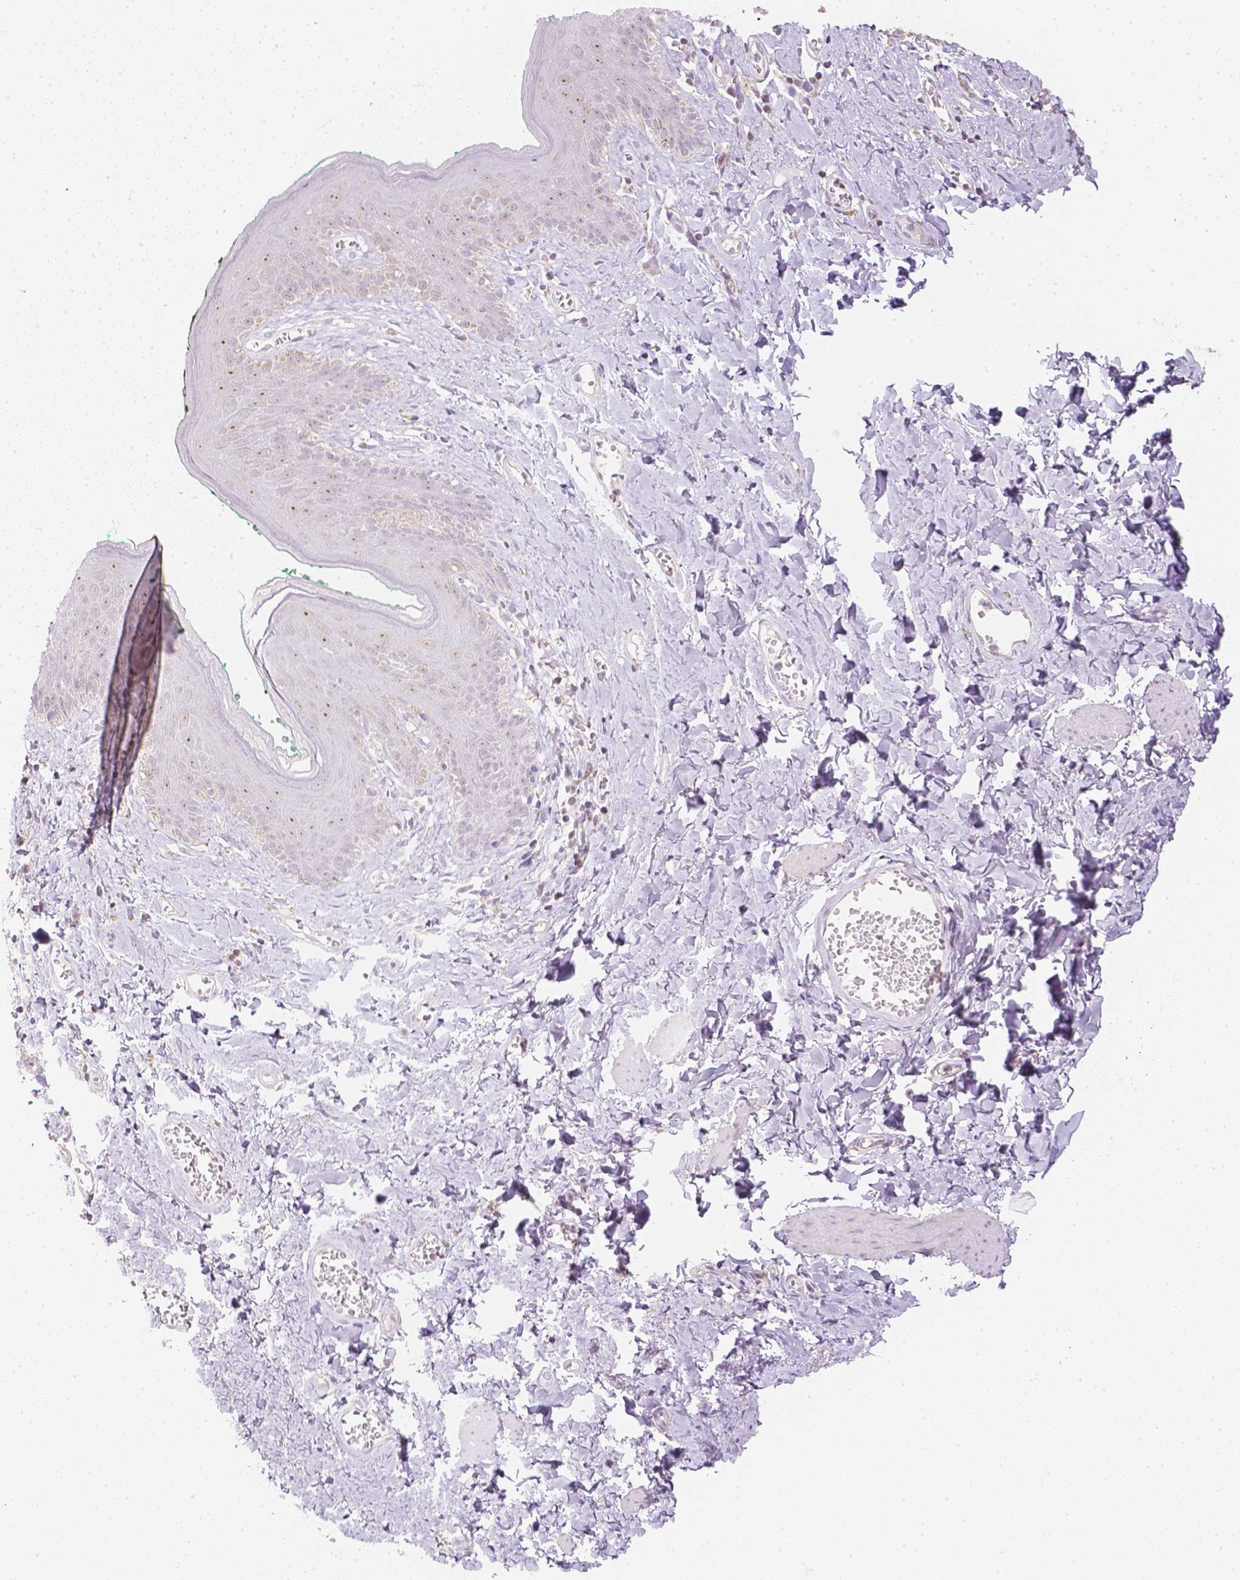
{"staining": {"intensity": "weak", "quantity": "25%-75%", "location": "nuclear"}, "tissue": "skin", "cell_type": "Epidermal cells", "image_type": "normal", "snomed": [{"axis": "morphology", "description": "Normal tissue, NOS"}, {"axis": "topography", "description": "Vulva"}, {"axis": "topography", "description": "Peripheral nerve tissue"}], "caption": "Human skin stained with a brown dye demonstrates weak nuclear positive staining in about 25%-75% of epidermal cells.", "gene": "NVL", "patient": {"sex": "female", "age": 66}}